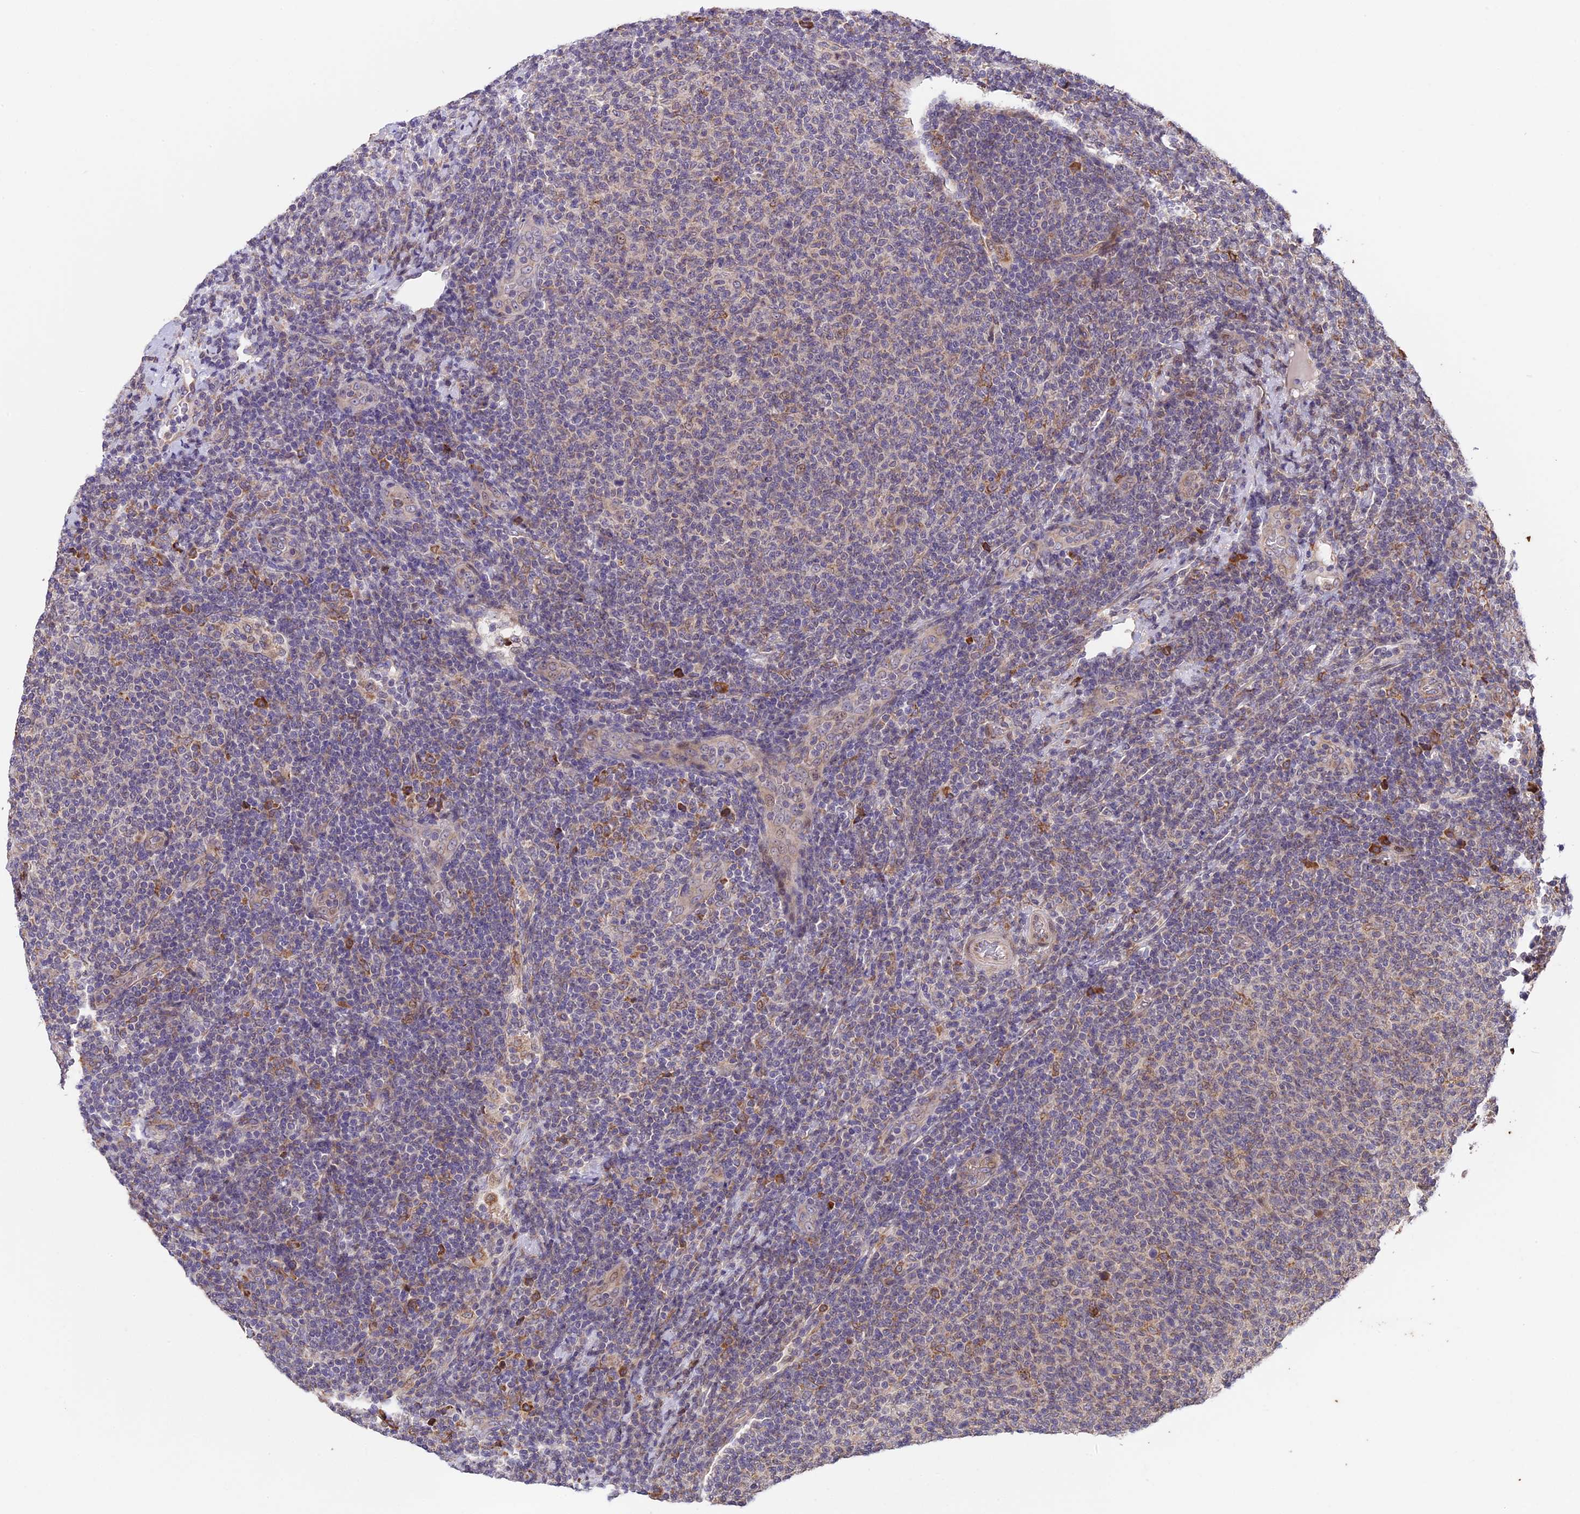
{"staining": {"intensity": "weak", "quantity": "<25%", "location": "cytoplasmic/membranous"}, "tissue": "lymphoma", "cell_type": "Tumor cells", "image_type": "cancer", "snomed": [{"axis": "morphology", "description": "Malignant lymphoma, non-Hodgkin's type, Low grade"}, {"axis": "topography", "description": "Lymph node"}], "caption": "Protein analysis of lymphoma displays no significant expression in tumor cells.", "gene": "DMRTA2", "patient": {"sex": "male", "age": 66}}